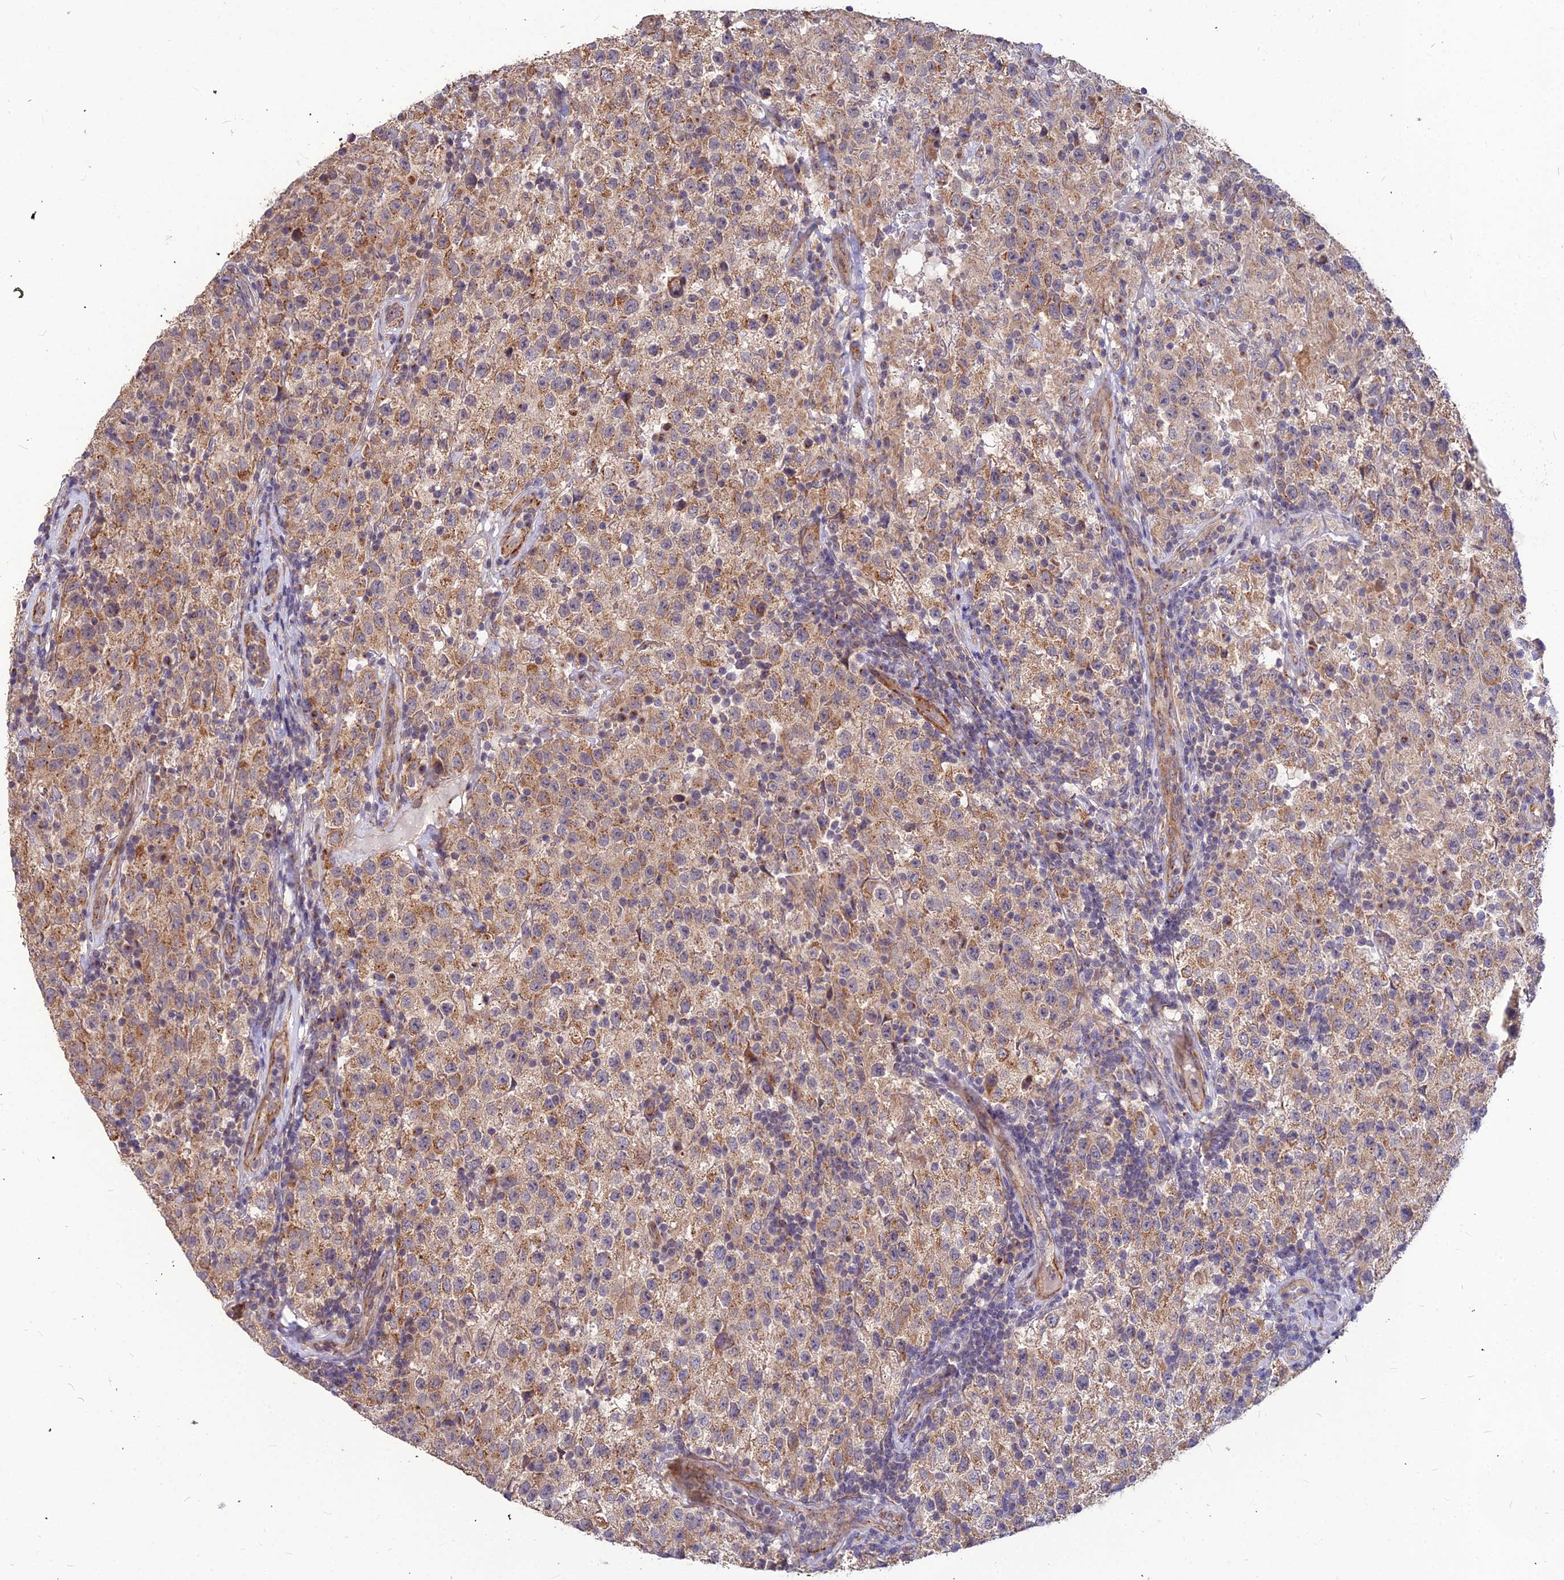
{"staining": {"intensity": "moderate", "quantity": ">75%", "location": "cytoplasmic/membranous"}, "tissue": "testis cancer", "cell_type": "Tumor cells", "image_type": "cancer", "snomed": [{"axis": "morphology", "description": "Seminoma, NOS"}, {"axis": "morphology", "description": "Carcinoma, Embryonal, NOS"}, {"axis": "topography", "description": "Testis"}], "caption": "A high-resolution photomicrograph shows immunohistochemistry (IHC) staining of seminoma (testis), which reveals moderate cytoplasmic/membranous positivity in approximately >75% of tumor cells. (DAB (3,3'-diaminobenzidine) IHC, brown staining for protein, blue staining for nuclei).", "gene": "LEKR1", "patient": {"sex": "male", "age": 41}}